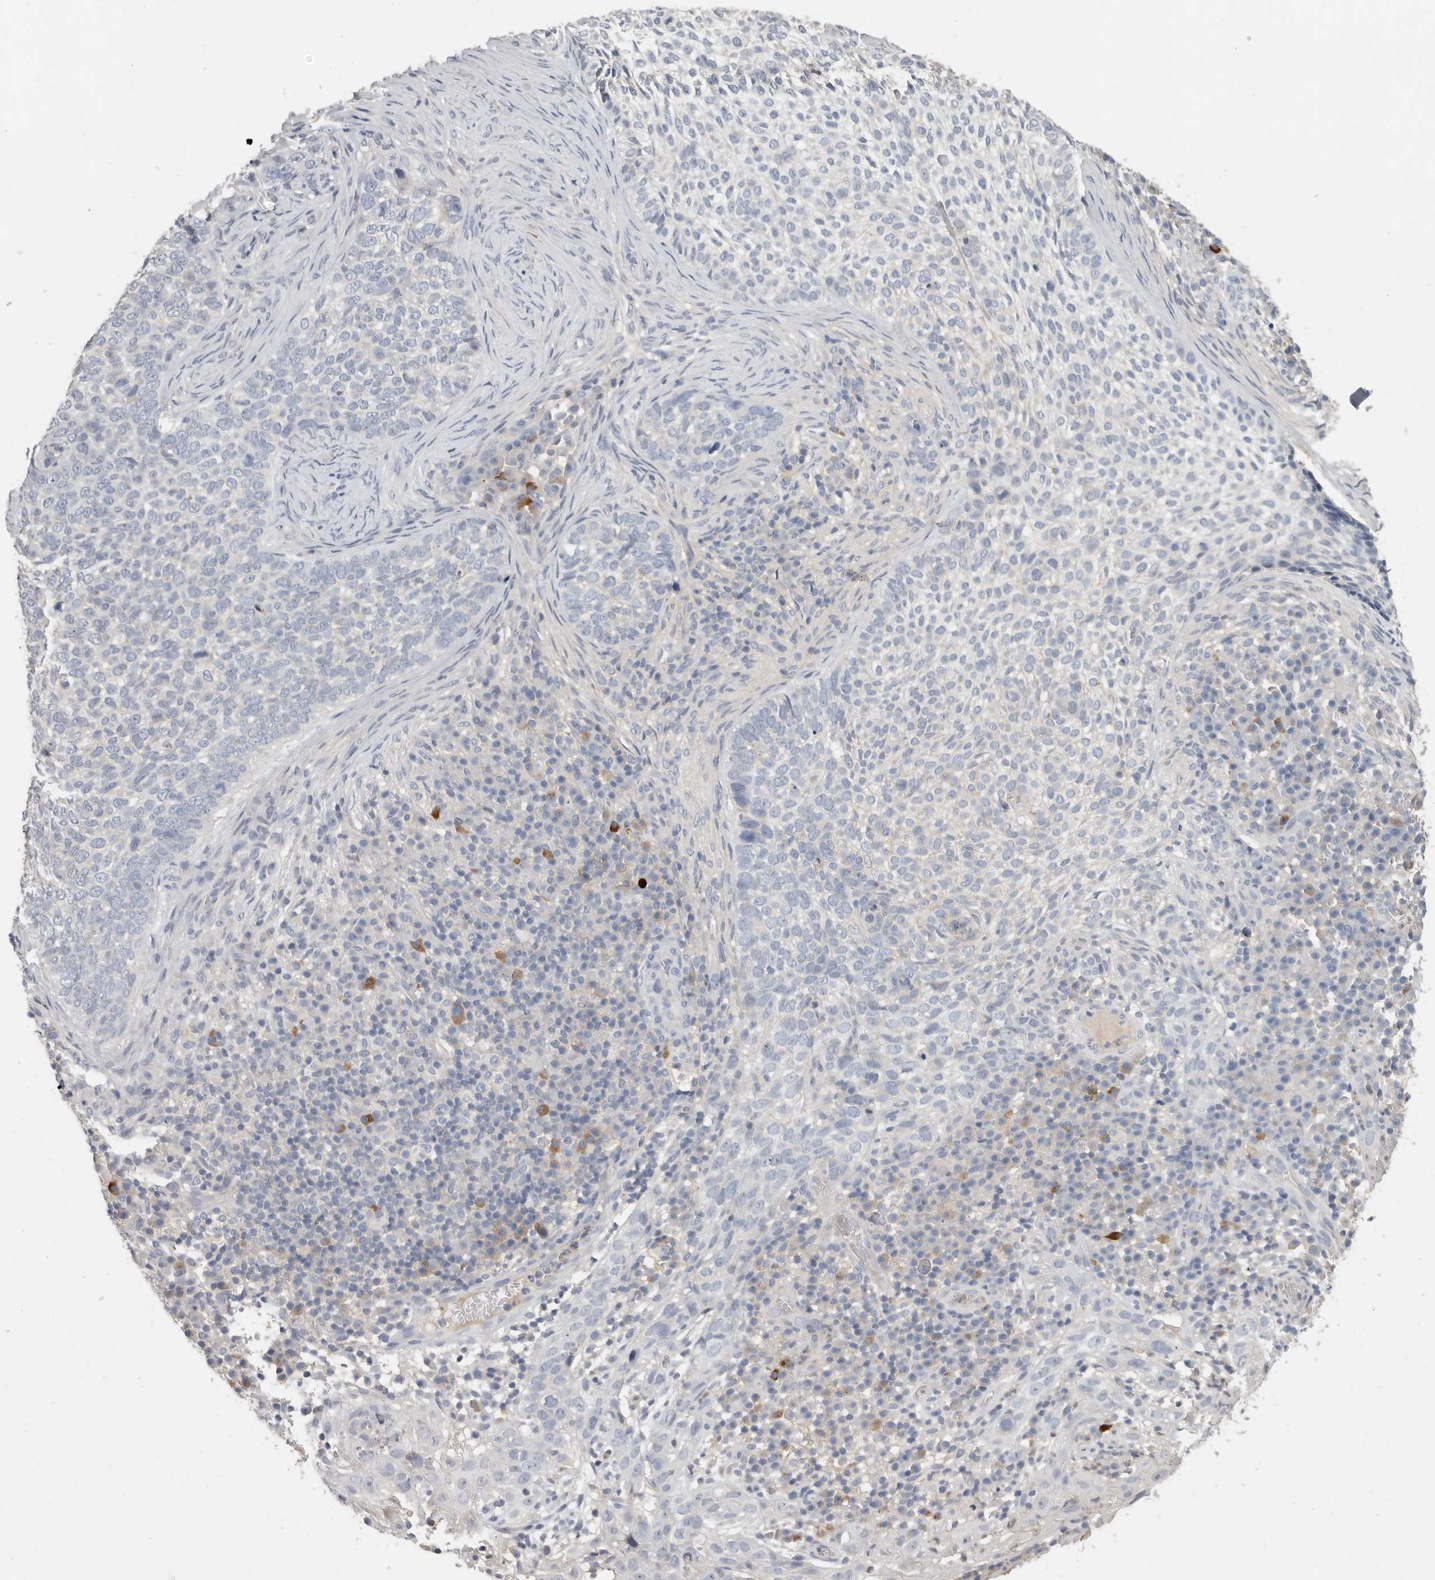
{"staining": {"intensity": "negative", "quantity": "none", "location": "none"}, "tissue": "skin cancer", "cell_type": "Tumor cells", "image_type": "cancer", "snomed": [{"axis": "morphology", "description": "Basal cell carcinoma"}, {"axis": "topography", "description": "Skin"}], "caption": "Immunohistochemistry (IHC) photomicrograph of human skin cancer stained for a protein (brown), which displays no expression in tumor cells.", "gene": "WDTC1", "patient": {"sex": "female", "age": 64}}